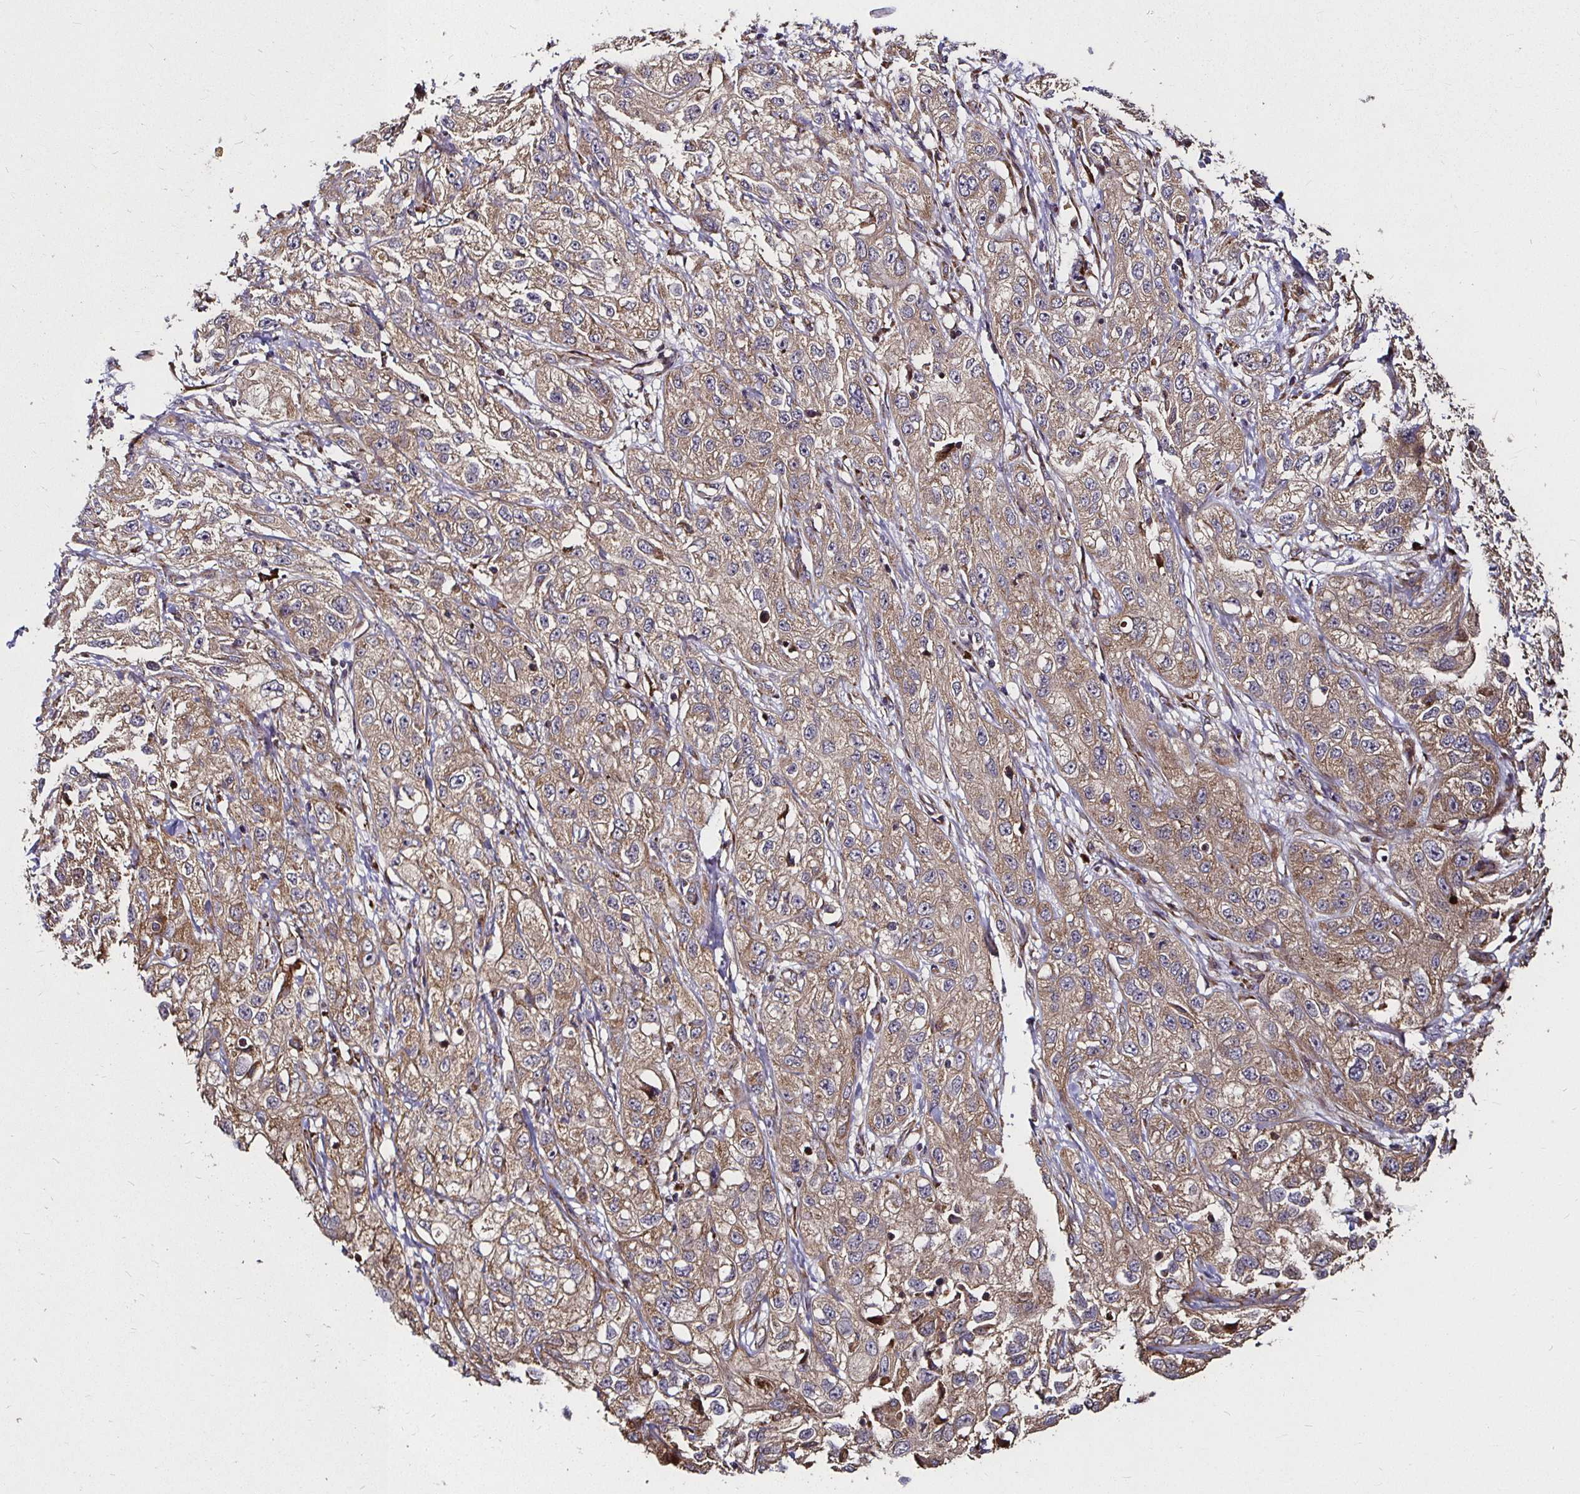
{"staining": {"intensity": "weak", "quantity": ">75%", "location": "cytoplasmic/membranous"}, "tissue": "skin cancer", "cell_type": "Tumor cells", "image_type": "cancer", "snomed": [{"axis": "morphology", "description": "Squamous cell carcinoma, NOS"}, {"axis": "topography", "description": "Skin"}, {"axis": "topography", "description": "Vulva"}], "caption": "Immunohistochemistry of skin squamous cell carcinoma exhibits low levels of weak cytoplasmic/membranous expression in about >75% of tumor cells.", "gene": "MLST8", "patient": {"sex": "female", "age": 86}}